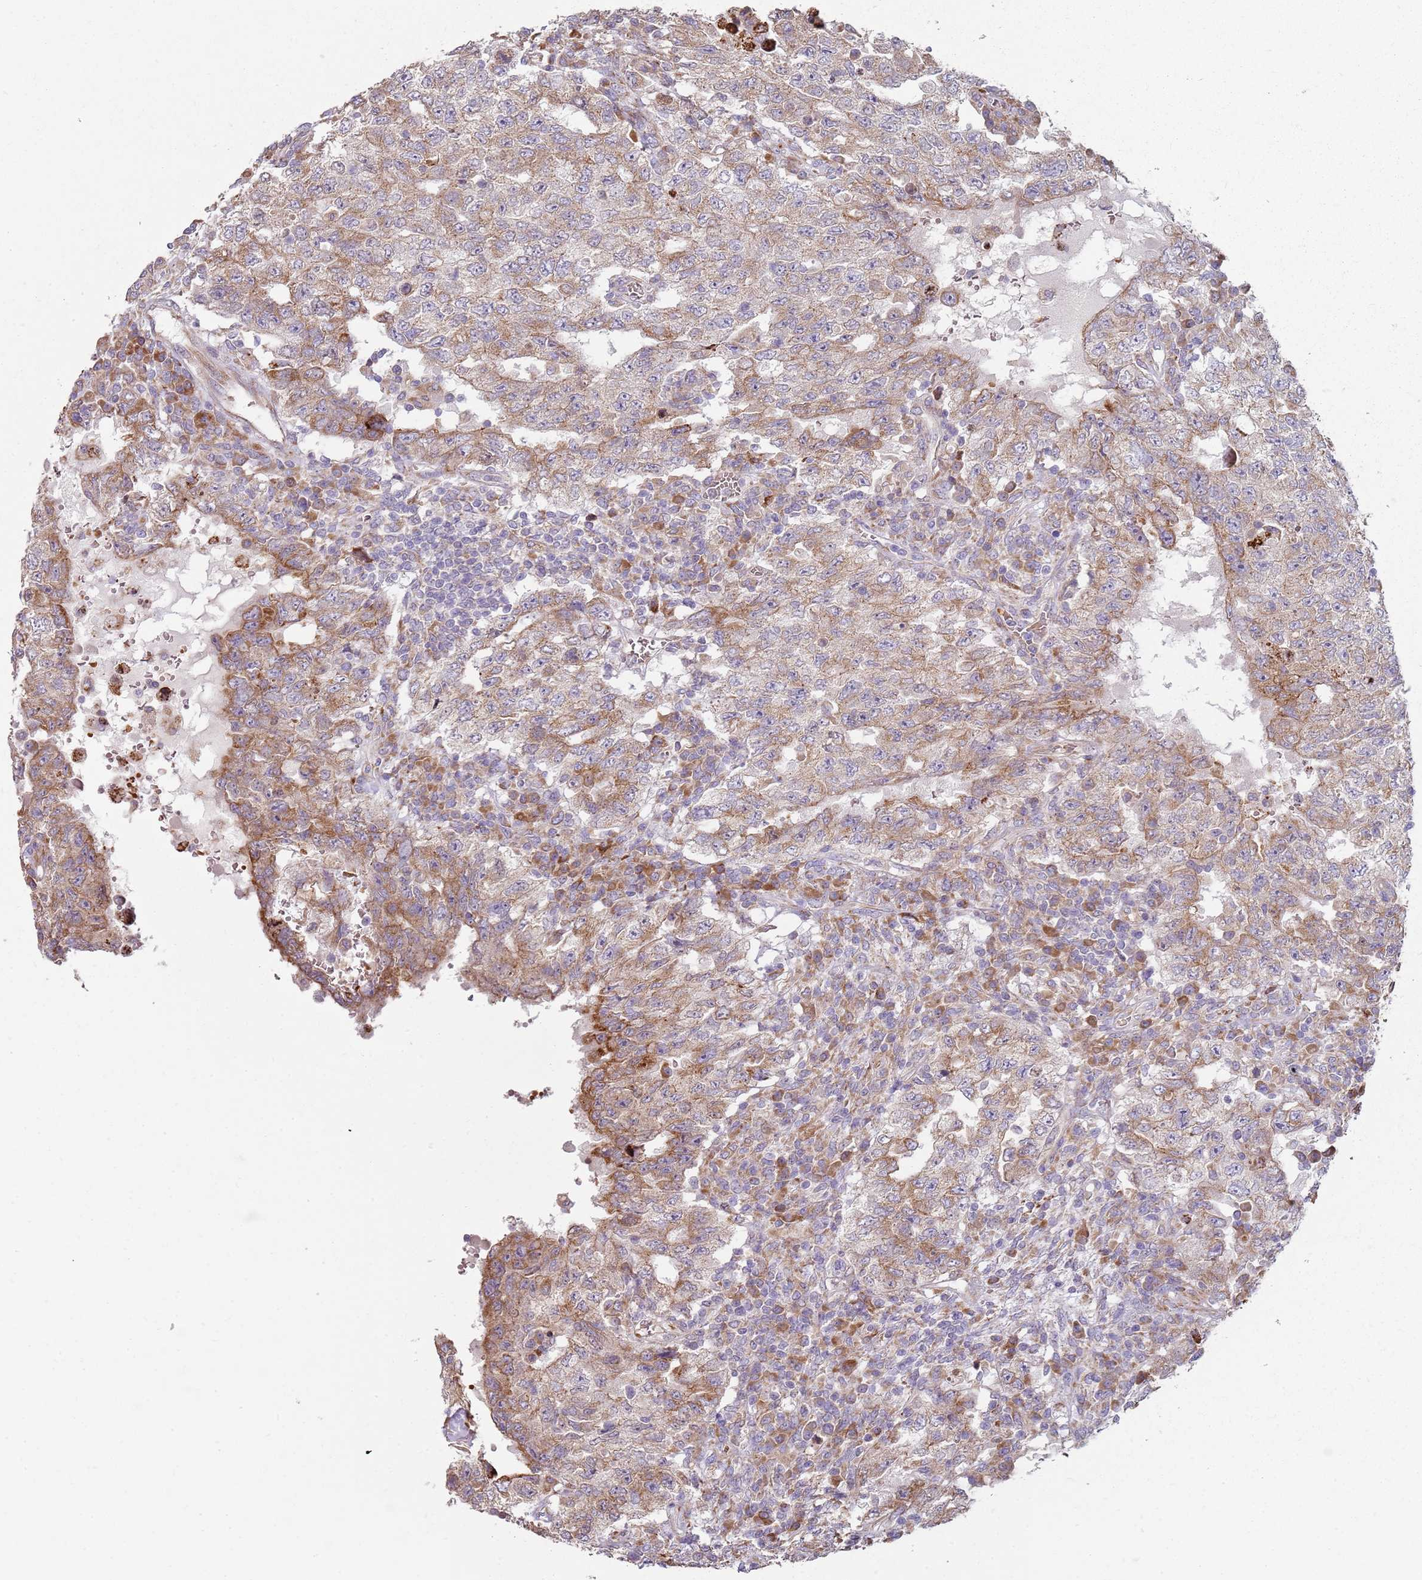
{"staining": {"intensity": "weak", "quantity": "25%-75%", "location": "cytoplasmic/membranous"}, "tissue": "testis cancer", "cell_type": "Tumor cells", "image_type": "cancer", "snomed": [{"axis": "morphology", "description": "Carcinoma, Embryonal, NOS"}, {"axis": "topography", "description": "Testis"}], "caption": "The immunohistochemical stain labels weak cytoplasmic/membranous staining in tumor cells of testis cancer tissue.", "gene": "SPATA2", "patient": {"sex": "male", "age": 26}}